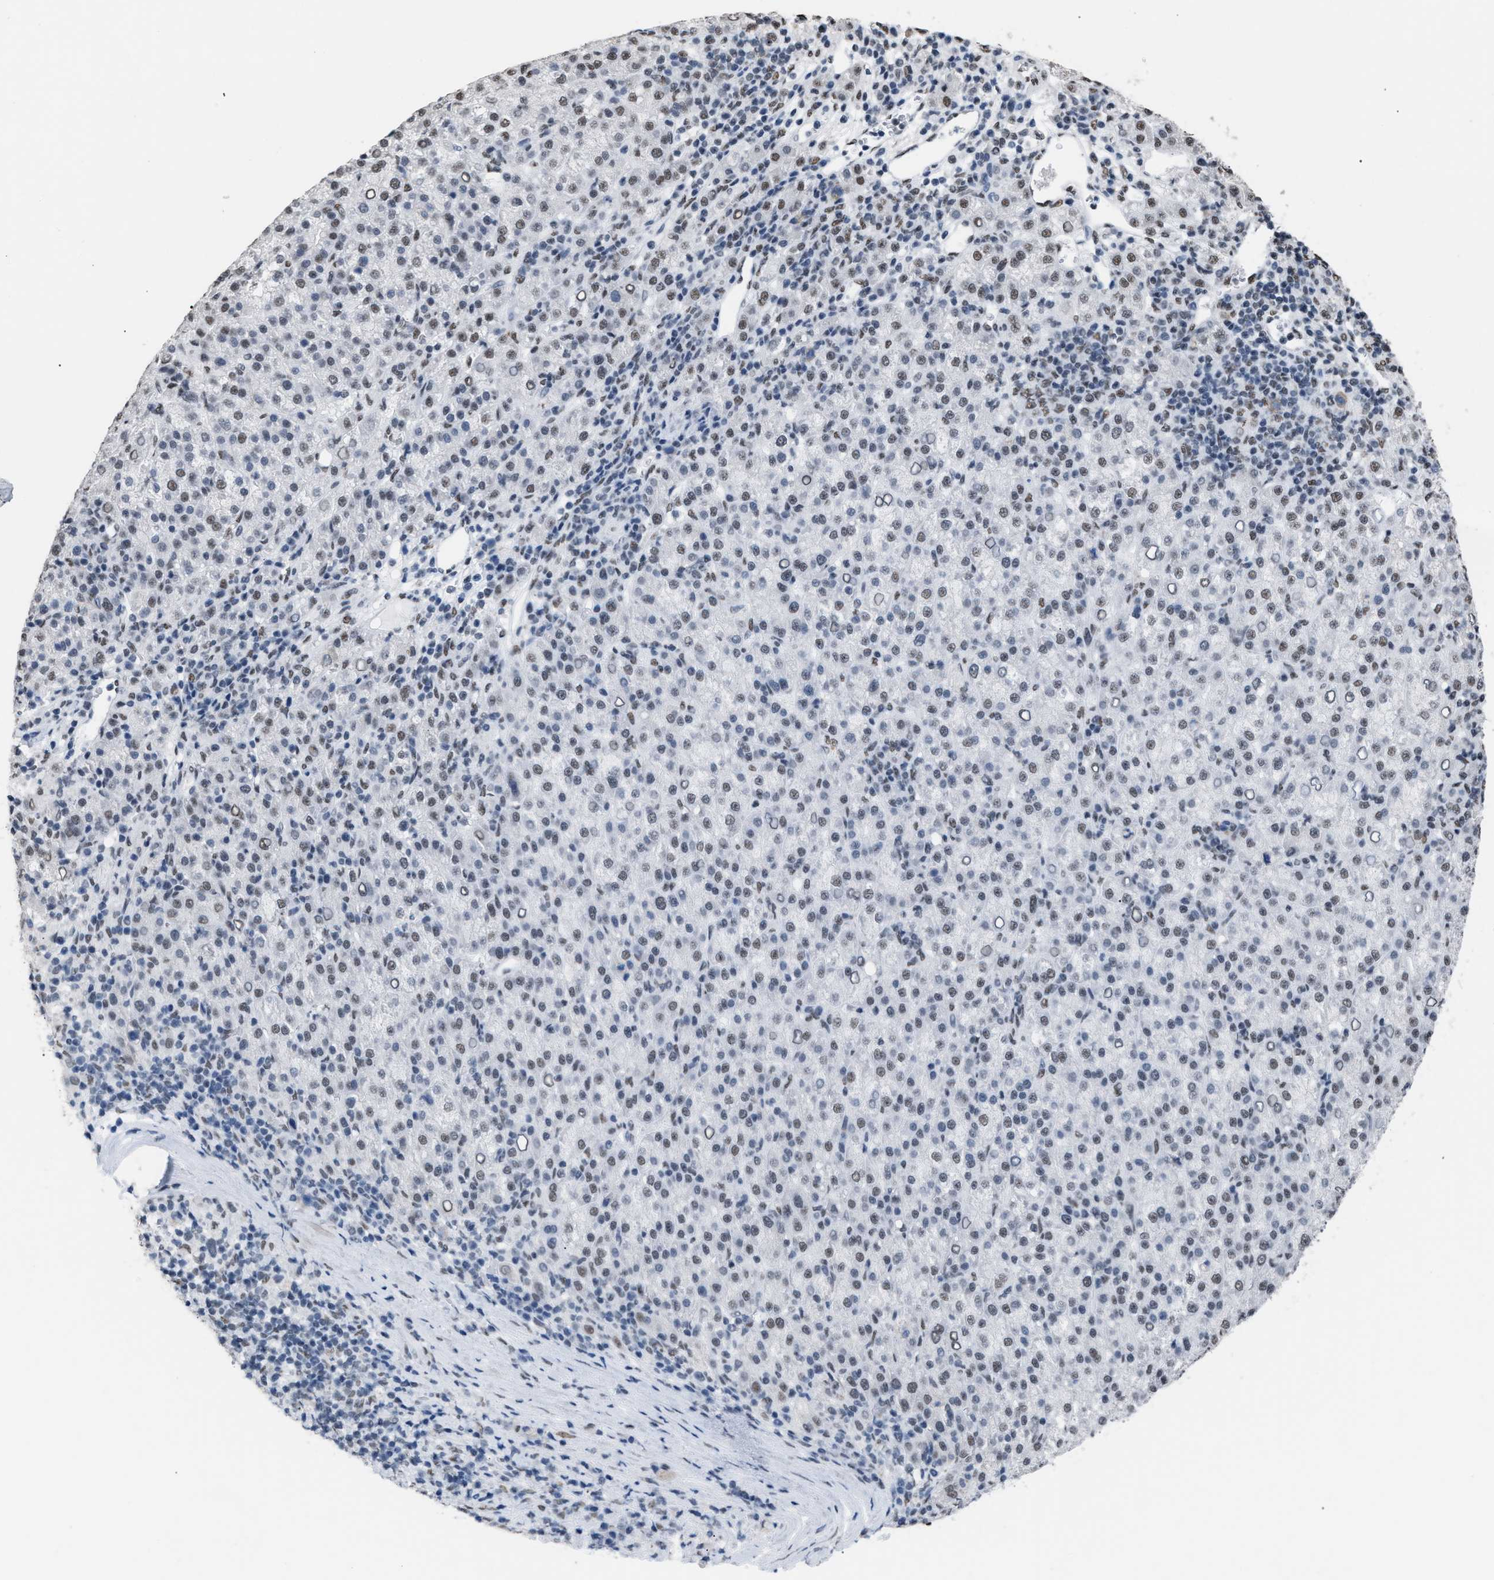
{"staining": {"intensity": "weak", "quantity": ">75%", "location": "nuclear"}, "tissue": "liver cancer", "cell_type": "Tumor cells", "image_type": "cancer", "snomed": [{"axis": "morphology", "description": "Carcinoma, Hepatocellular, NOS"}, {"axis": "topography", "description": "Liver"}], "caption": "IHC micrograph of neoplastic tissue: liver hepatocellular carcinoma stained using IHC exhibits low levels of weak protein expression localized specifically in the nuclear of tumor cells, appearing as a nuclear brown color.", "gene": "CCAR2", "patient": {"sex": "female", "age": 58}}